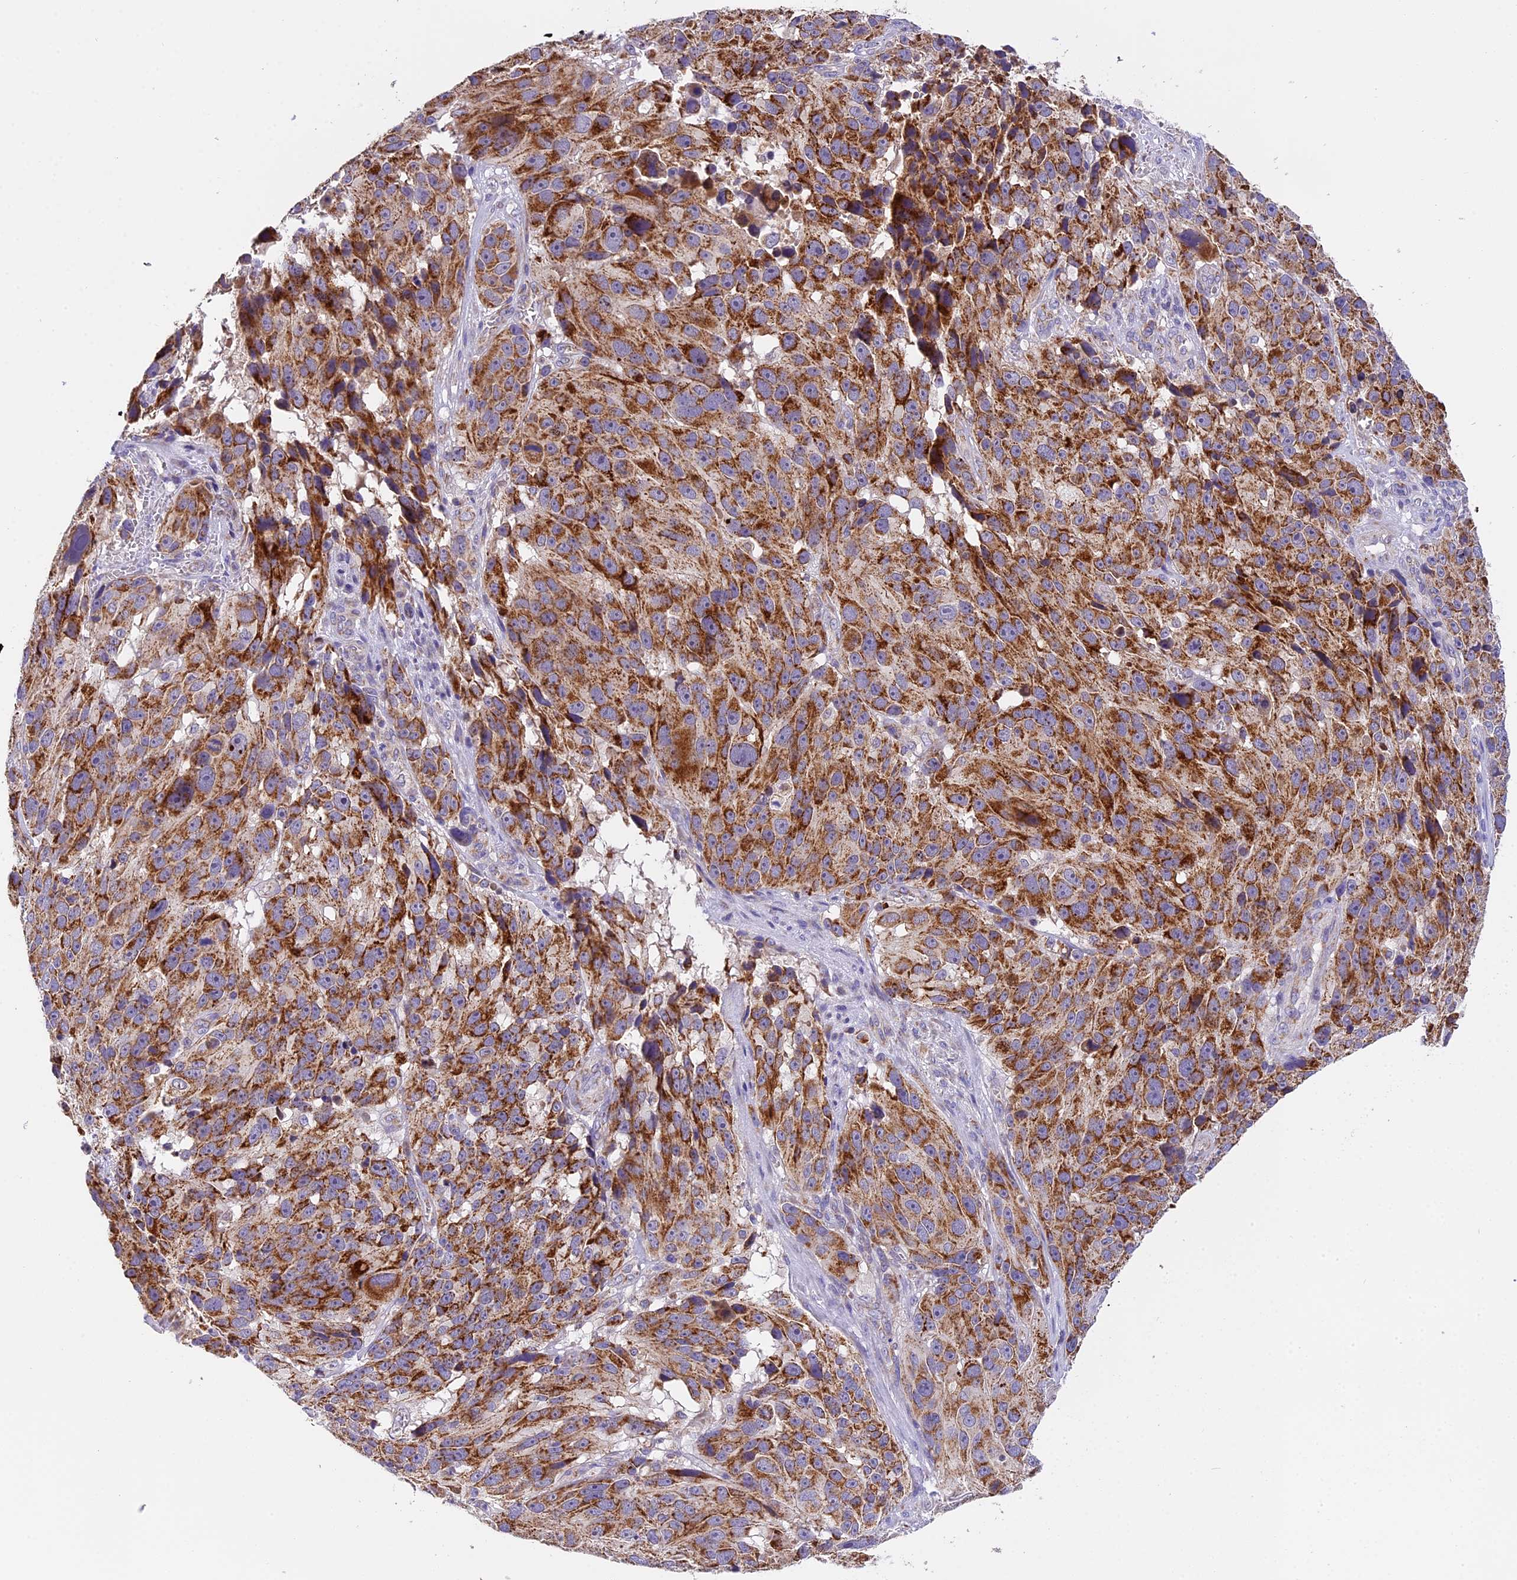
{"staining": {"intensity": "moderate", "quantity": ">75%", "location": "cytoplasmic/membranous"}, "tissue": "melanoma", "cell_type": "Tumor cells", "image_type": "cancer", "snomed": [{"axis": "morphology", "description": "Malignant melanoma, NOS"}, {"axis": "topography", "description": "Skin"}], "caption": "Moderate cytoplasmic/membranous protein staining is seen in about >75% of tumor cells in melanoma.", "gene": "MGME1", "patient": {"sex": "male", "age": 84}}